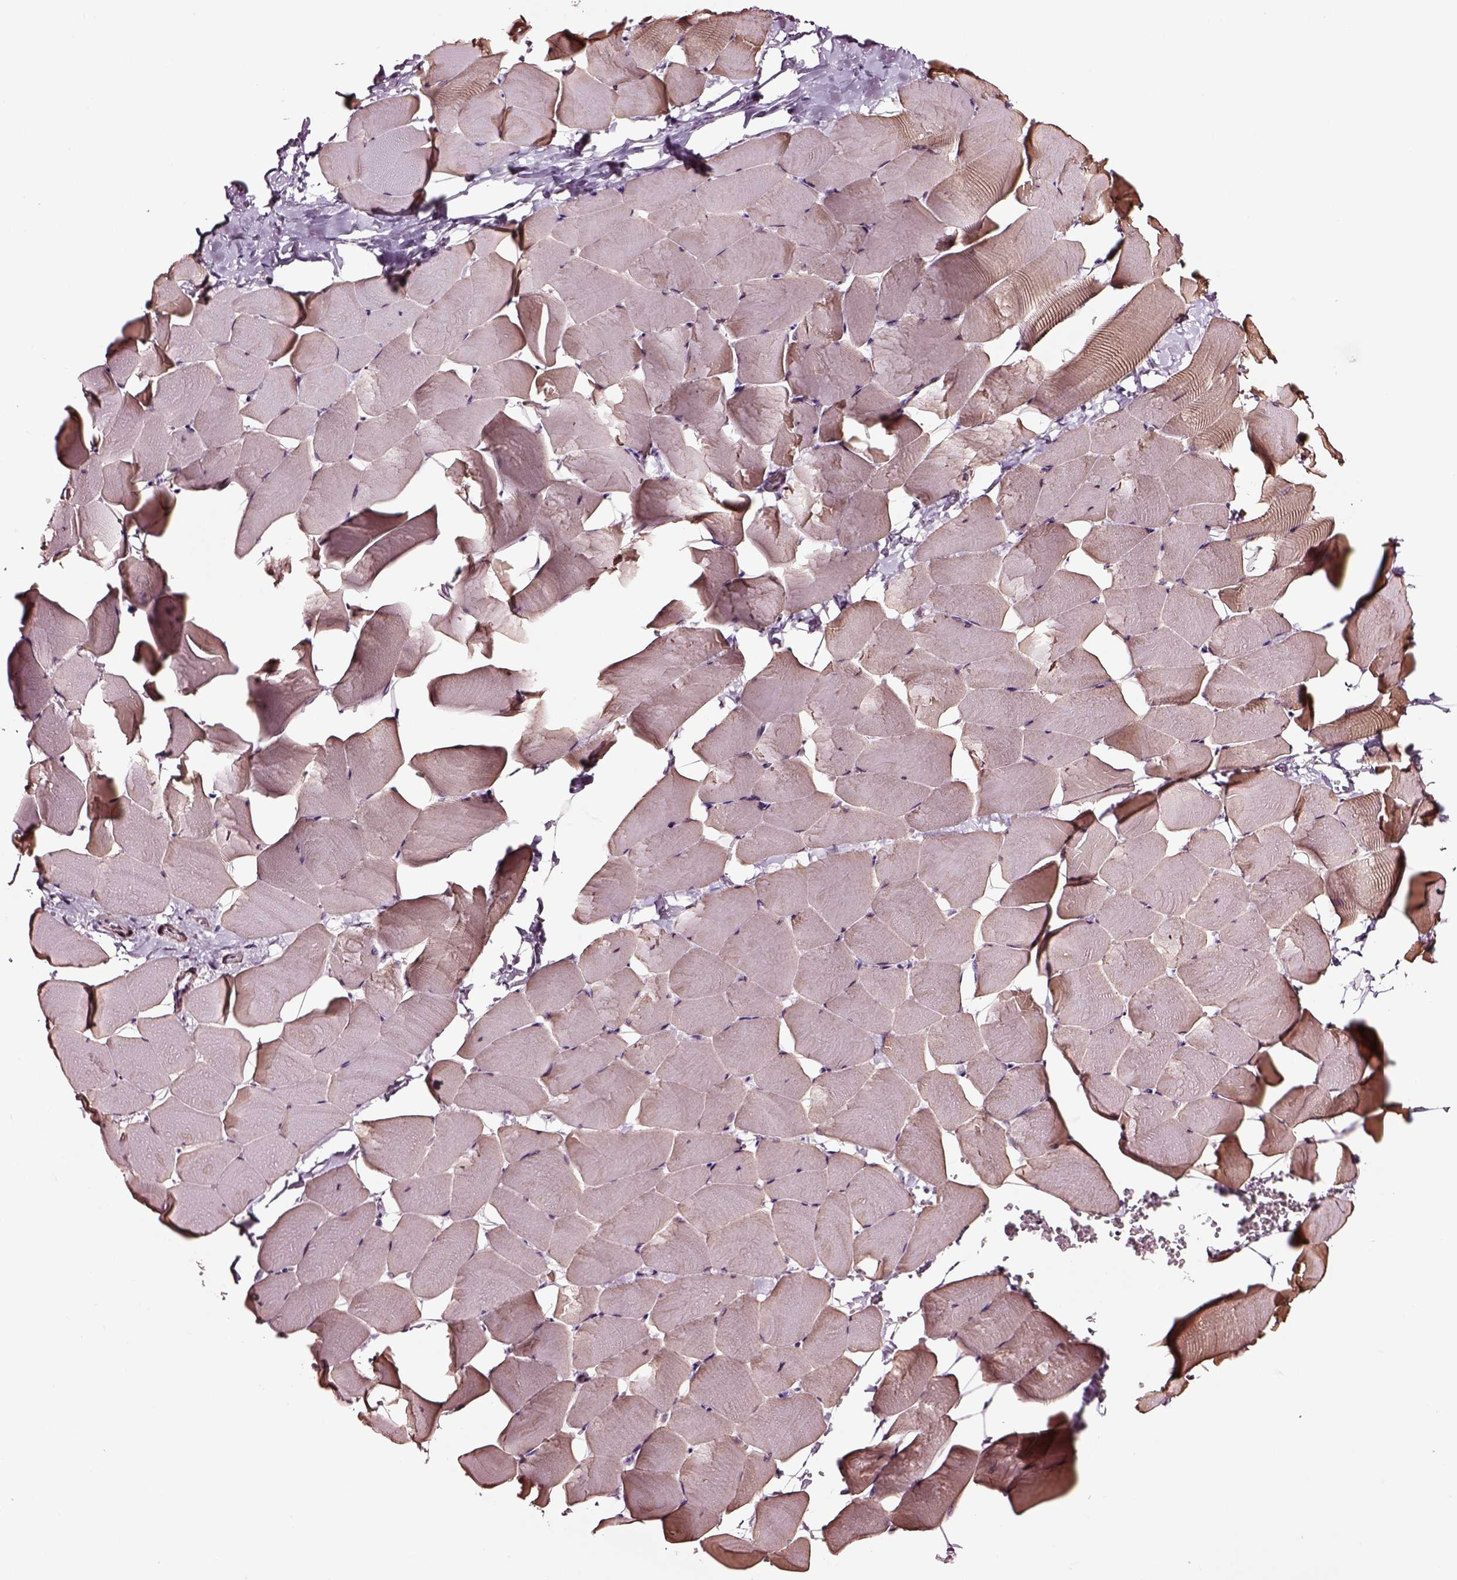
{"staining": {"intensity": "weak", "quantity": "<25%", "location": "cytoplasmic/membranous"}, "tissue": "skeletal muscle", "cell_type": "Myocytes", "image_type": "normal", "snomed": [{"axis": "morphology", "description": "Normal tissue, NOS"}, {"axis": "topography", "description": "Skeletal muscle"}], "caption": "There is no significant expression in myocytes of skeletal muscle.", "gene": "SOX10", "patient": {"sex": "male", "age": 25}}